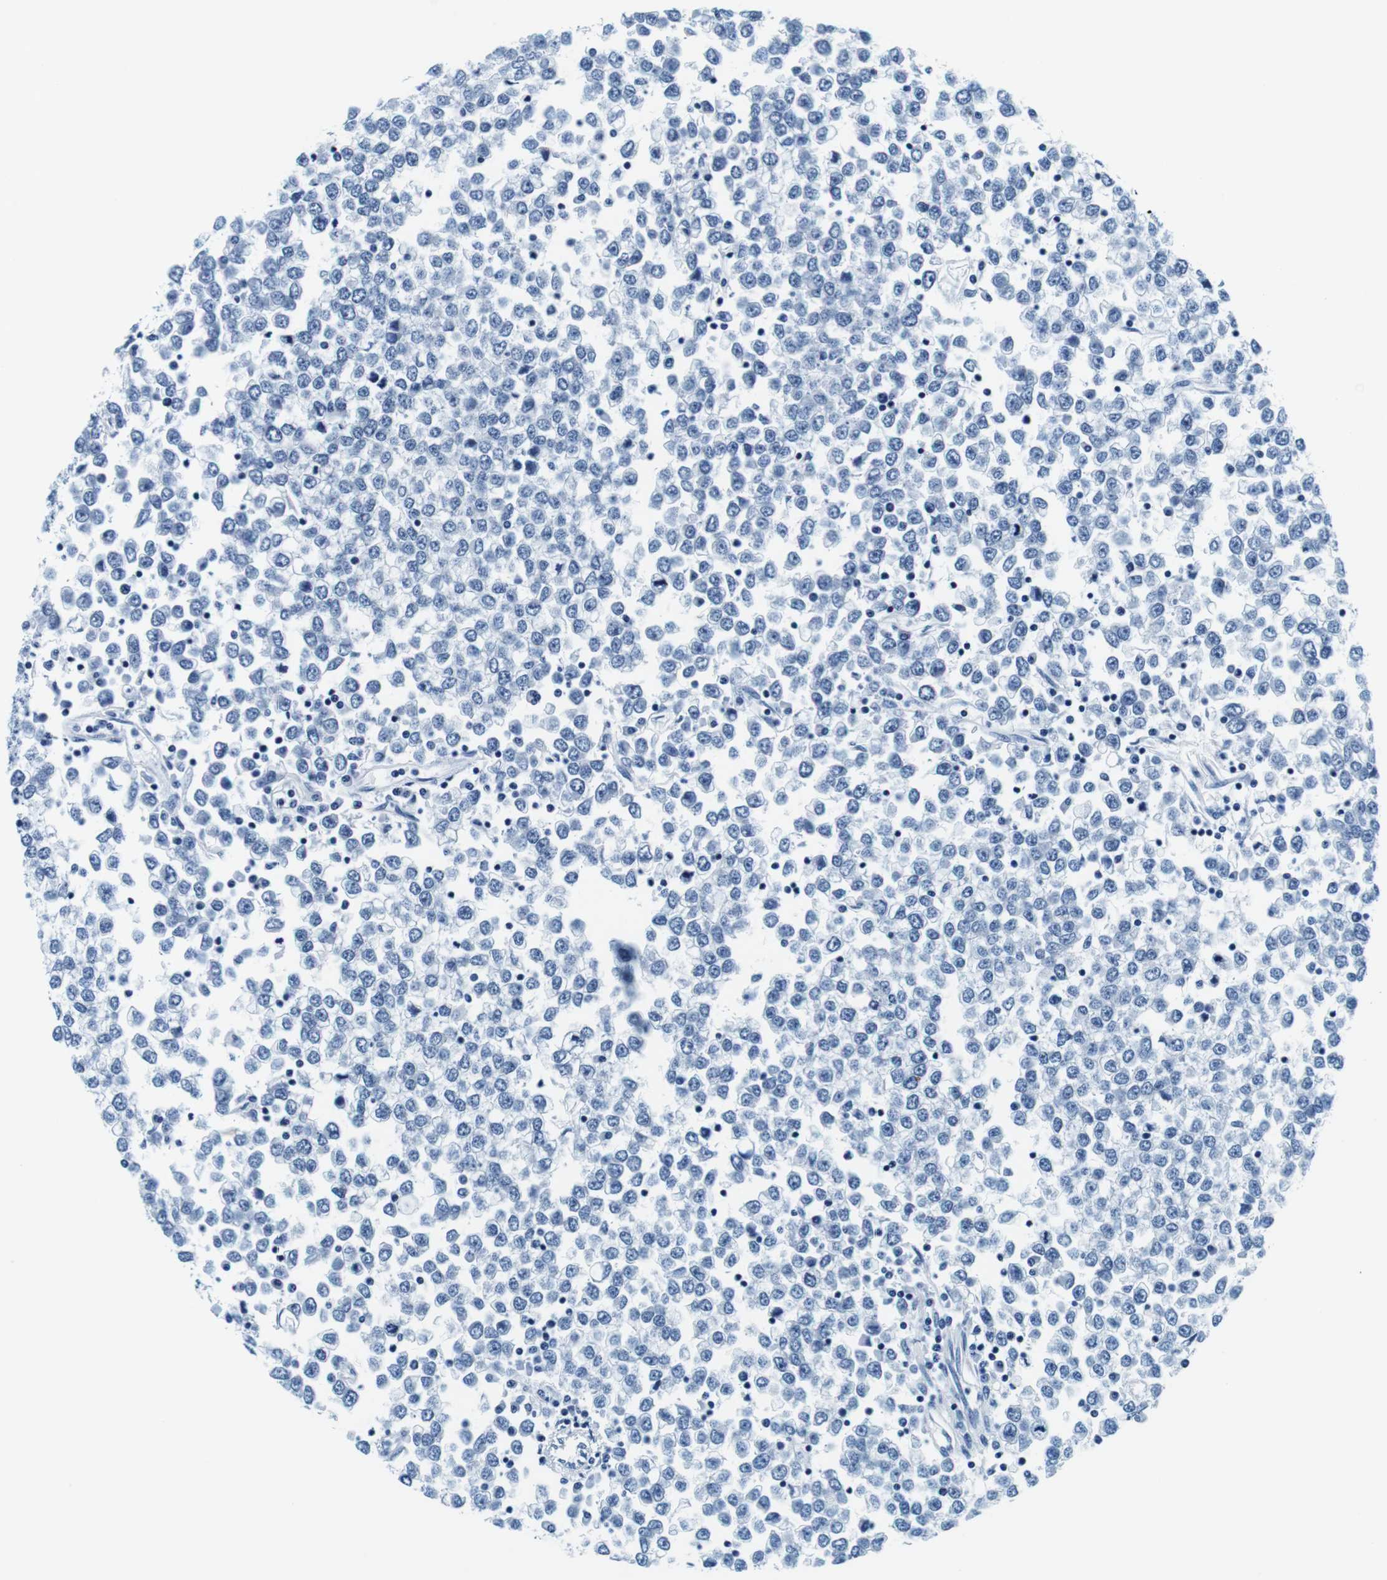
{"staining": {"intensity": "negative", "quantity": "none", "location": "none"}, "tissue": "testis cancer", "cell_type": "Tumor cells", "image_type": "cancer", "snomed": [{"axis": "morphology", "description": "Seminoma, NOS"}, {"axis": "topography", "description": "Testis"}], "caption": "Histopathology image shows no significant protein expression in tumor cells of testis cancer (seminoma). (DAB IHC, high magnification).", "gene": "ELANE", "patient": {"sex": "male", "age": 65}}